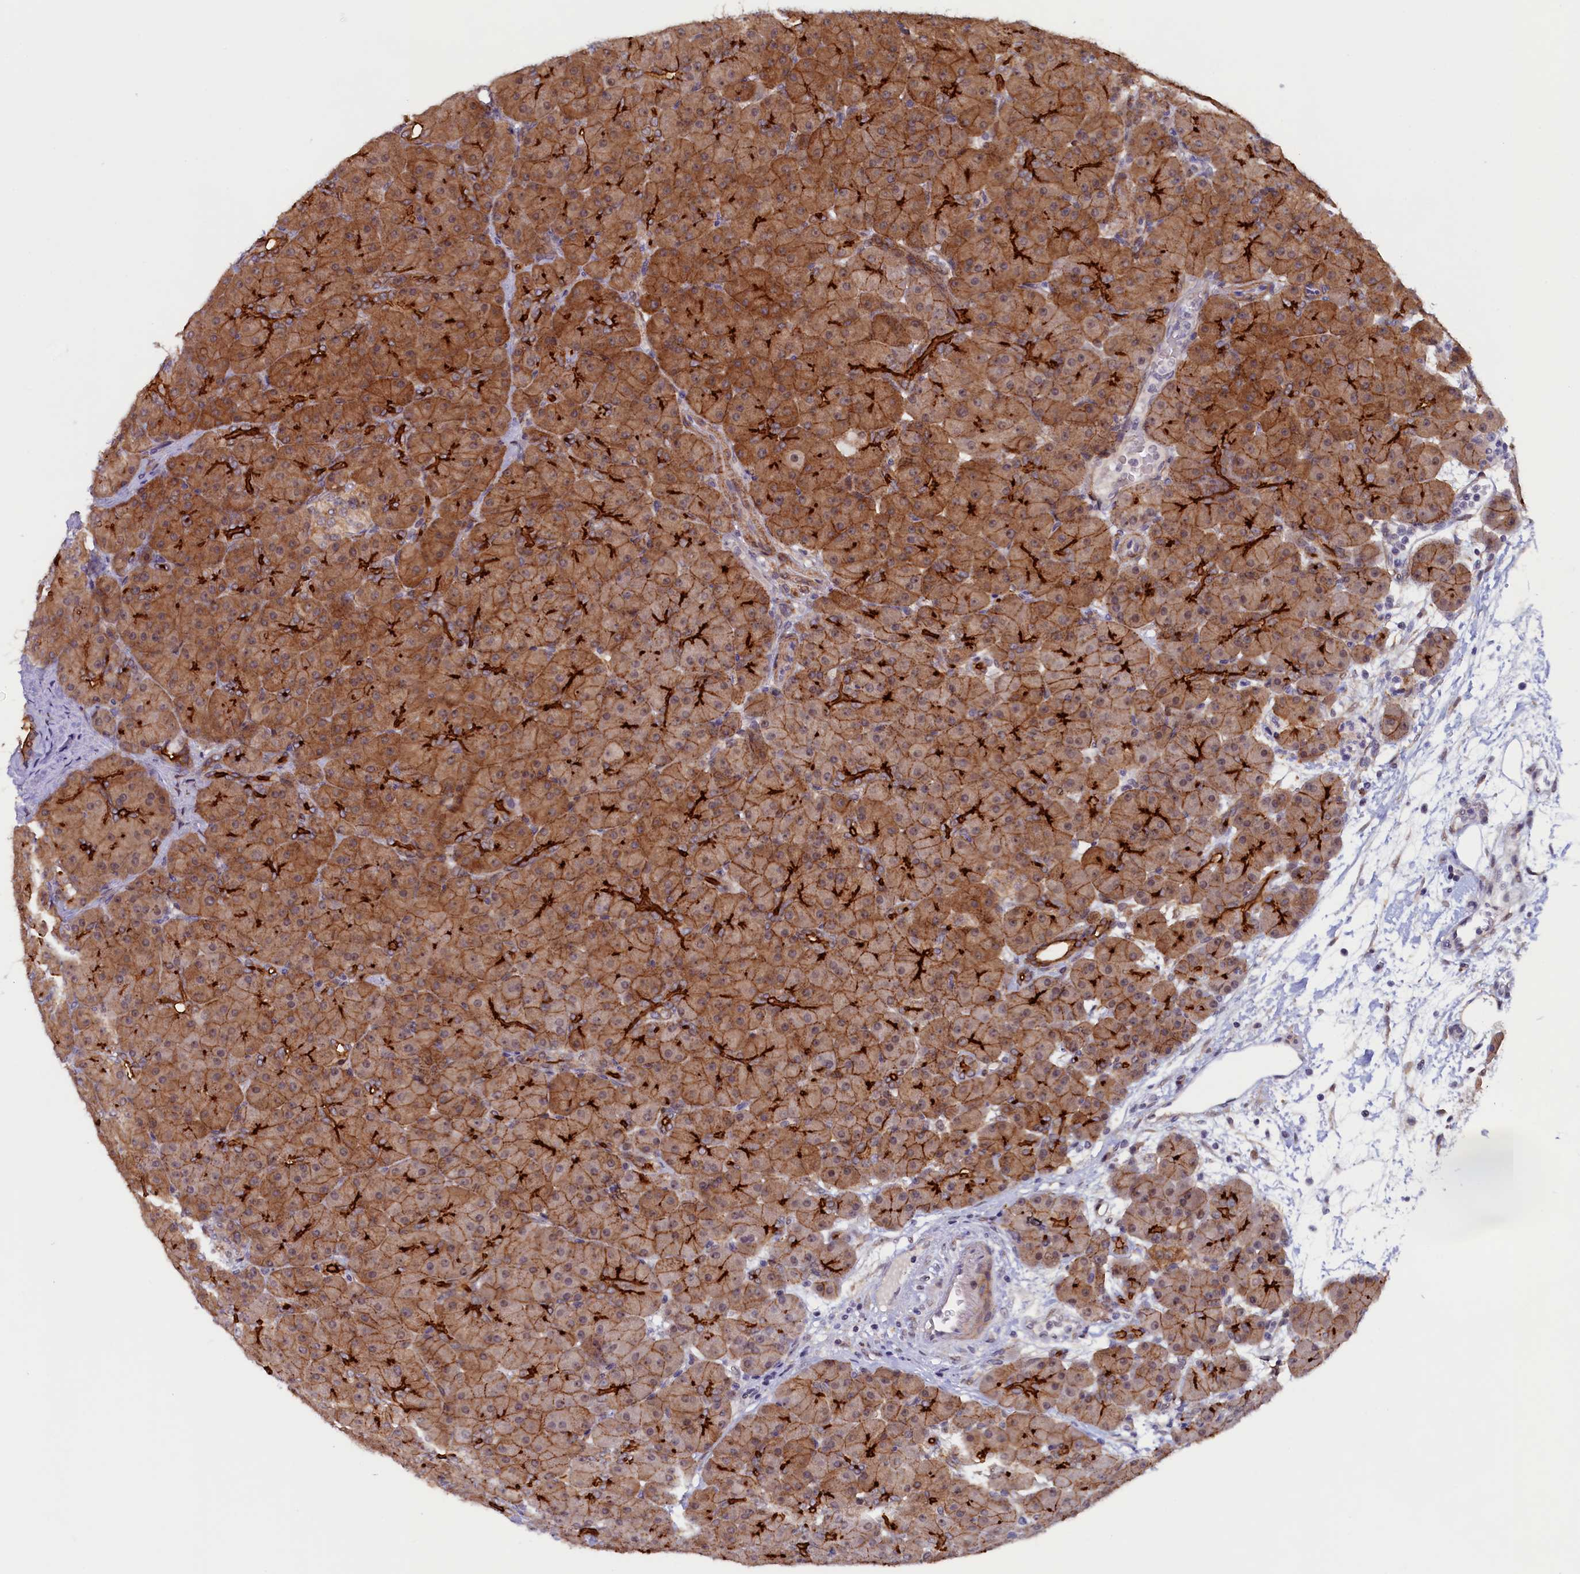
{"staining": {"intensity": "strong", "quantity": ">75%", "location": "cytoplasmic/membranous"}, "tissue": "pancreas", "cell_type": "Exocrine glandular cells", "image_type": "normal", "snomed": [{"axis": "morphology", "description": "Normal tissue, NOS"}, {"axis": "topography", "description": "Pancreas"}], "caption": "Protein staining of normal pancreas exhibits strong cytoplasmic/membranous positivity in approximately >75% of exocrine glandular cells.", "gene": "PACSIN3", "patient": {"sex": "male", "age": 66}}